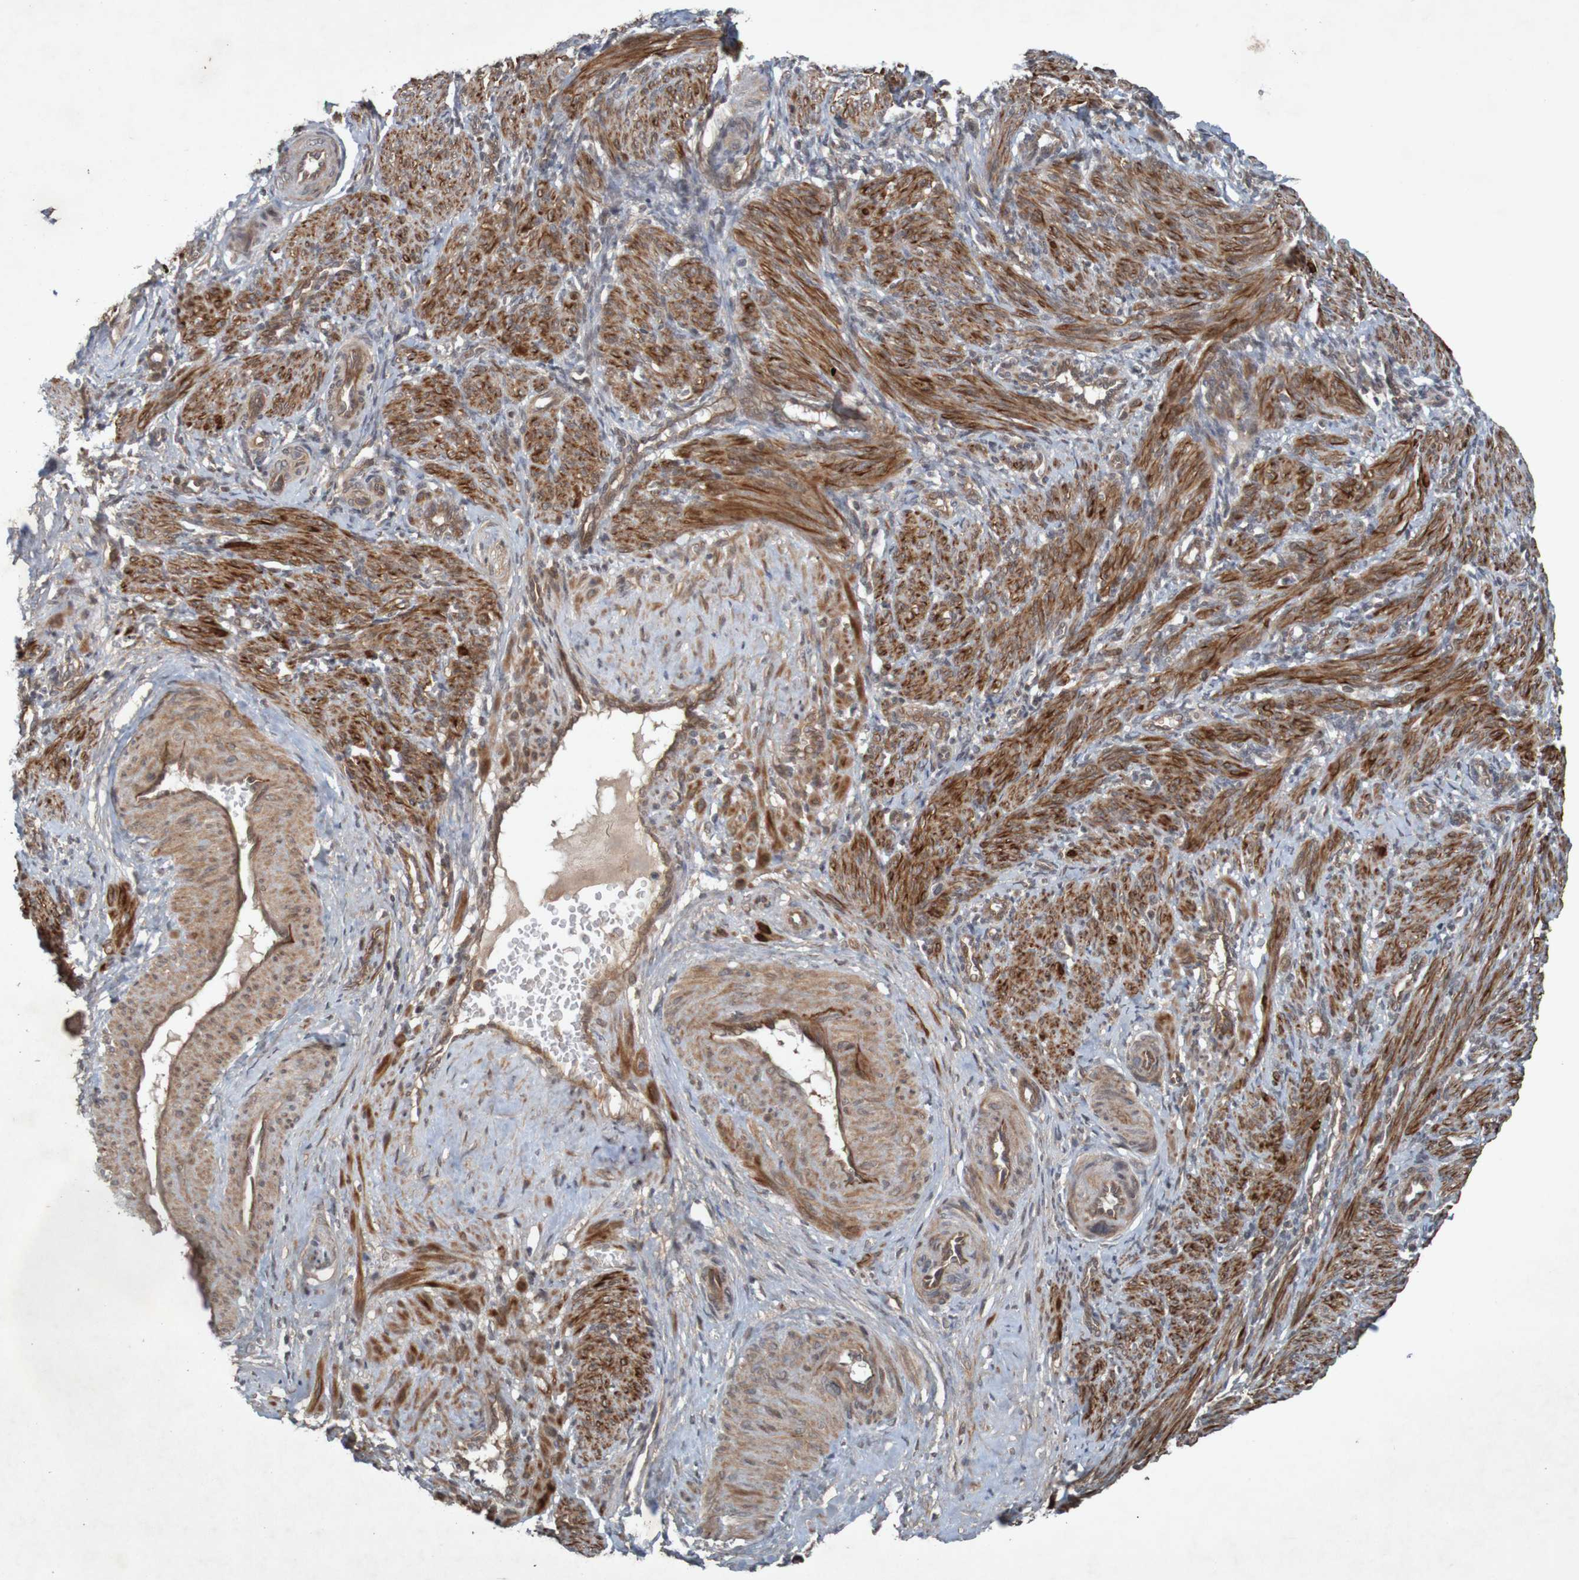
{"staining": {"intensity": "strong", "quantity": ">75%", "location": "cytoplasmic/membranous"}, "tissue": "smooth muscle", "cell_type": "Smooth muscle cells", "image_type": "normal", "snomed": [{"axis": "morphology", "description": "Normal tissue, NOS"}, {"axis": "topography", "description": "Endometrium"}], "caption": "A brown stain shows strong cytoplasmic/membranous staining of a protein in smooth muscle cells of normal human smooth muscle.", "gene": "ARHGEF11", "patient": {"sex": "female", "age": 33}}